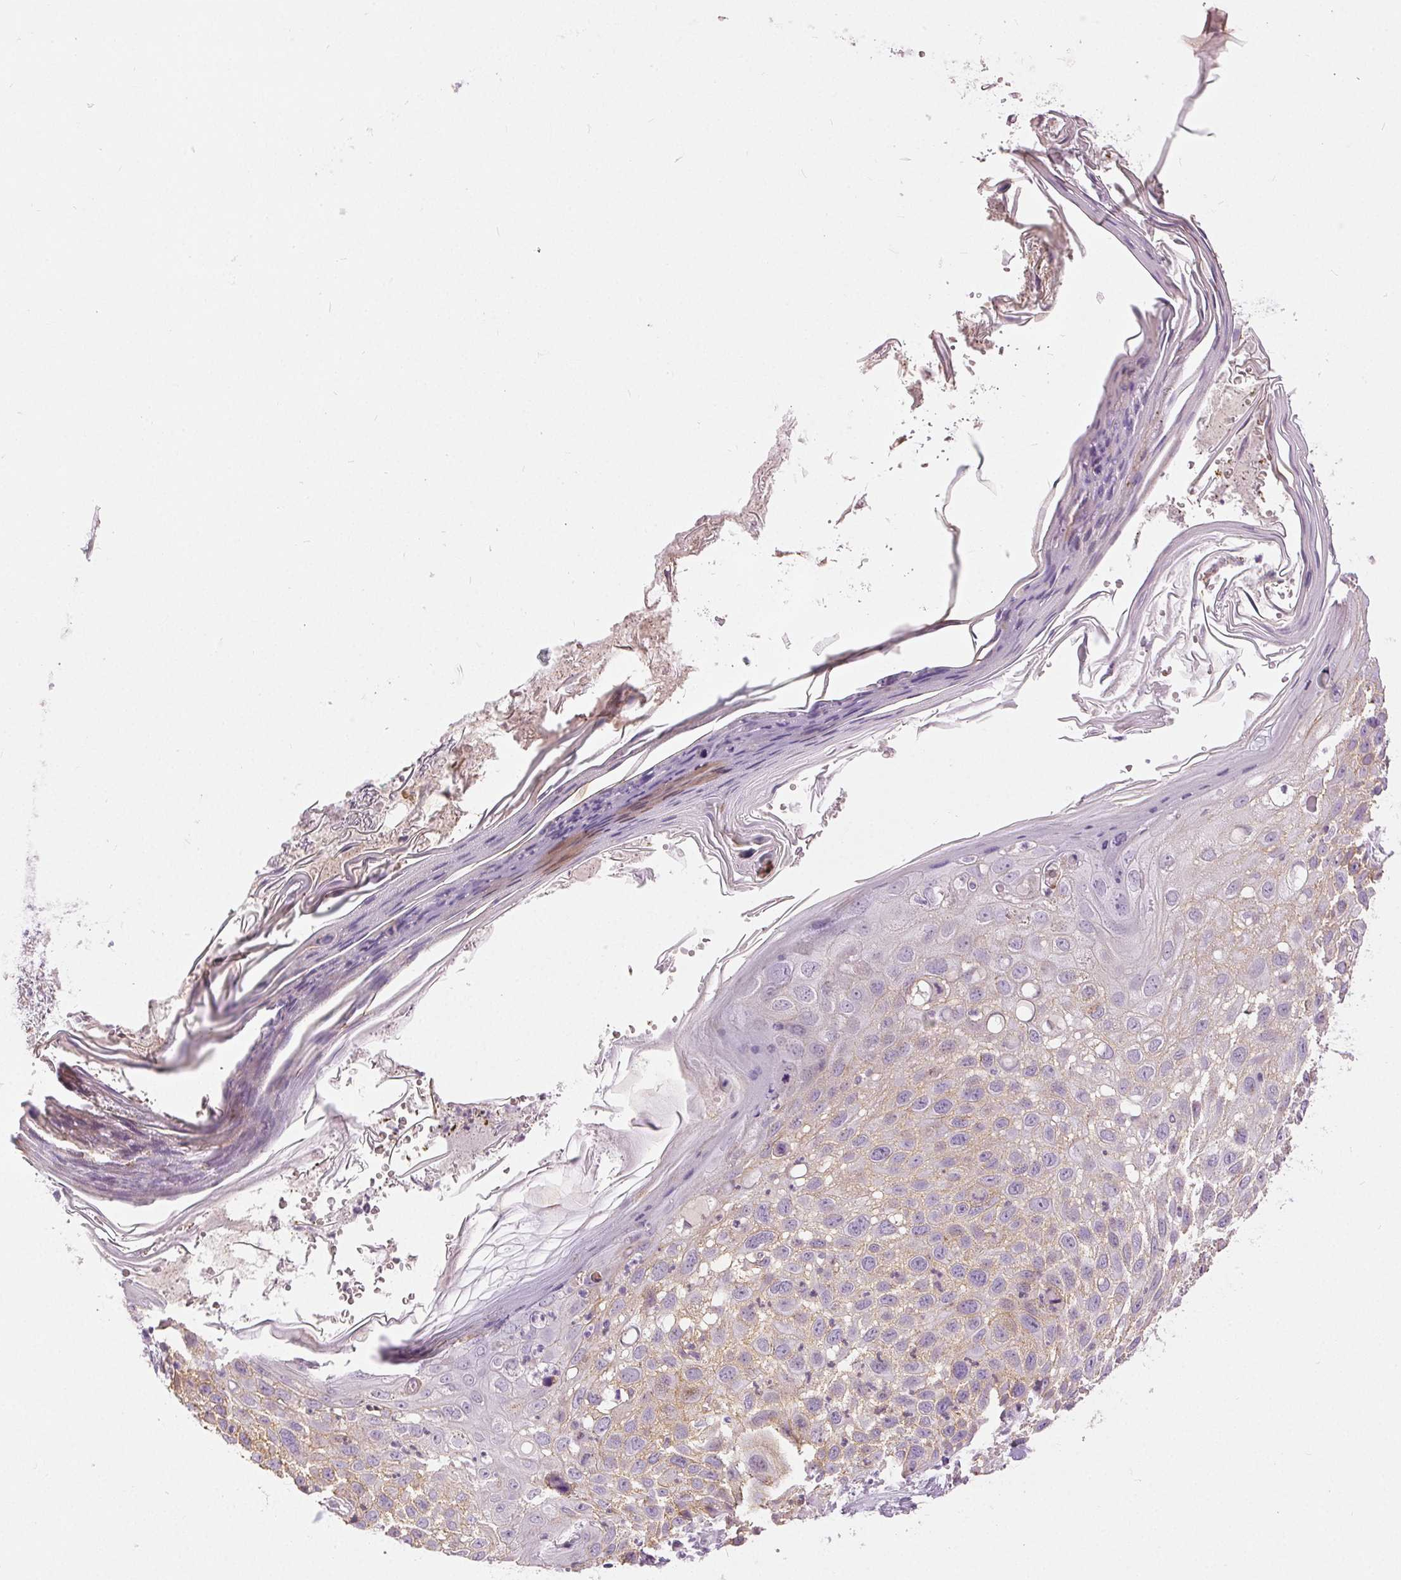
{"staining": {"intensity": "moderate", "quantity": "<25%", "location": "cytoplasmic/membranous"}, "tissue": "skin cancer", "cell_type": "Tumor cells", "image_type": "cancer", "snomed": [{"axis": "morphology", "description": "Squamous cell carcinoma, NOS"}, {"axis": "topography", "description": "Skin"}], "caption": "High-magnification brightfield microscopy of skin squamous cell carcinoma stained with DAB (brown) and counterstained with hematoxylin (blue). tumor cells exhibit moderate cytoplasmic/membranous staining is appreciated in approximately<25% of cells.", "gene": "DSG3", "patient": {"sex": "female", "age": 87}}